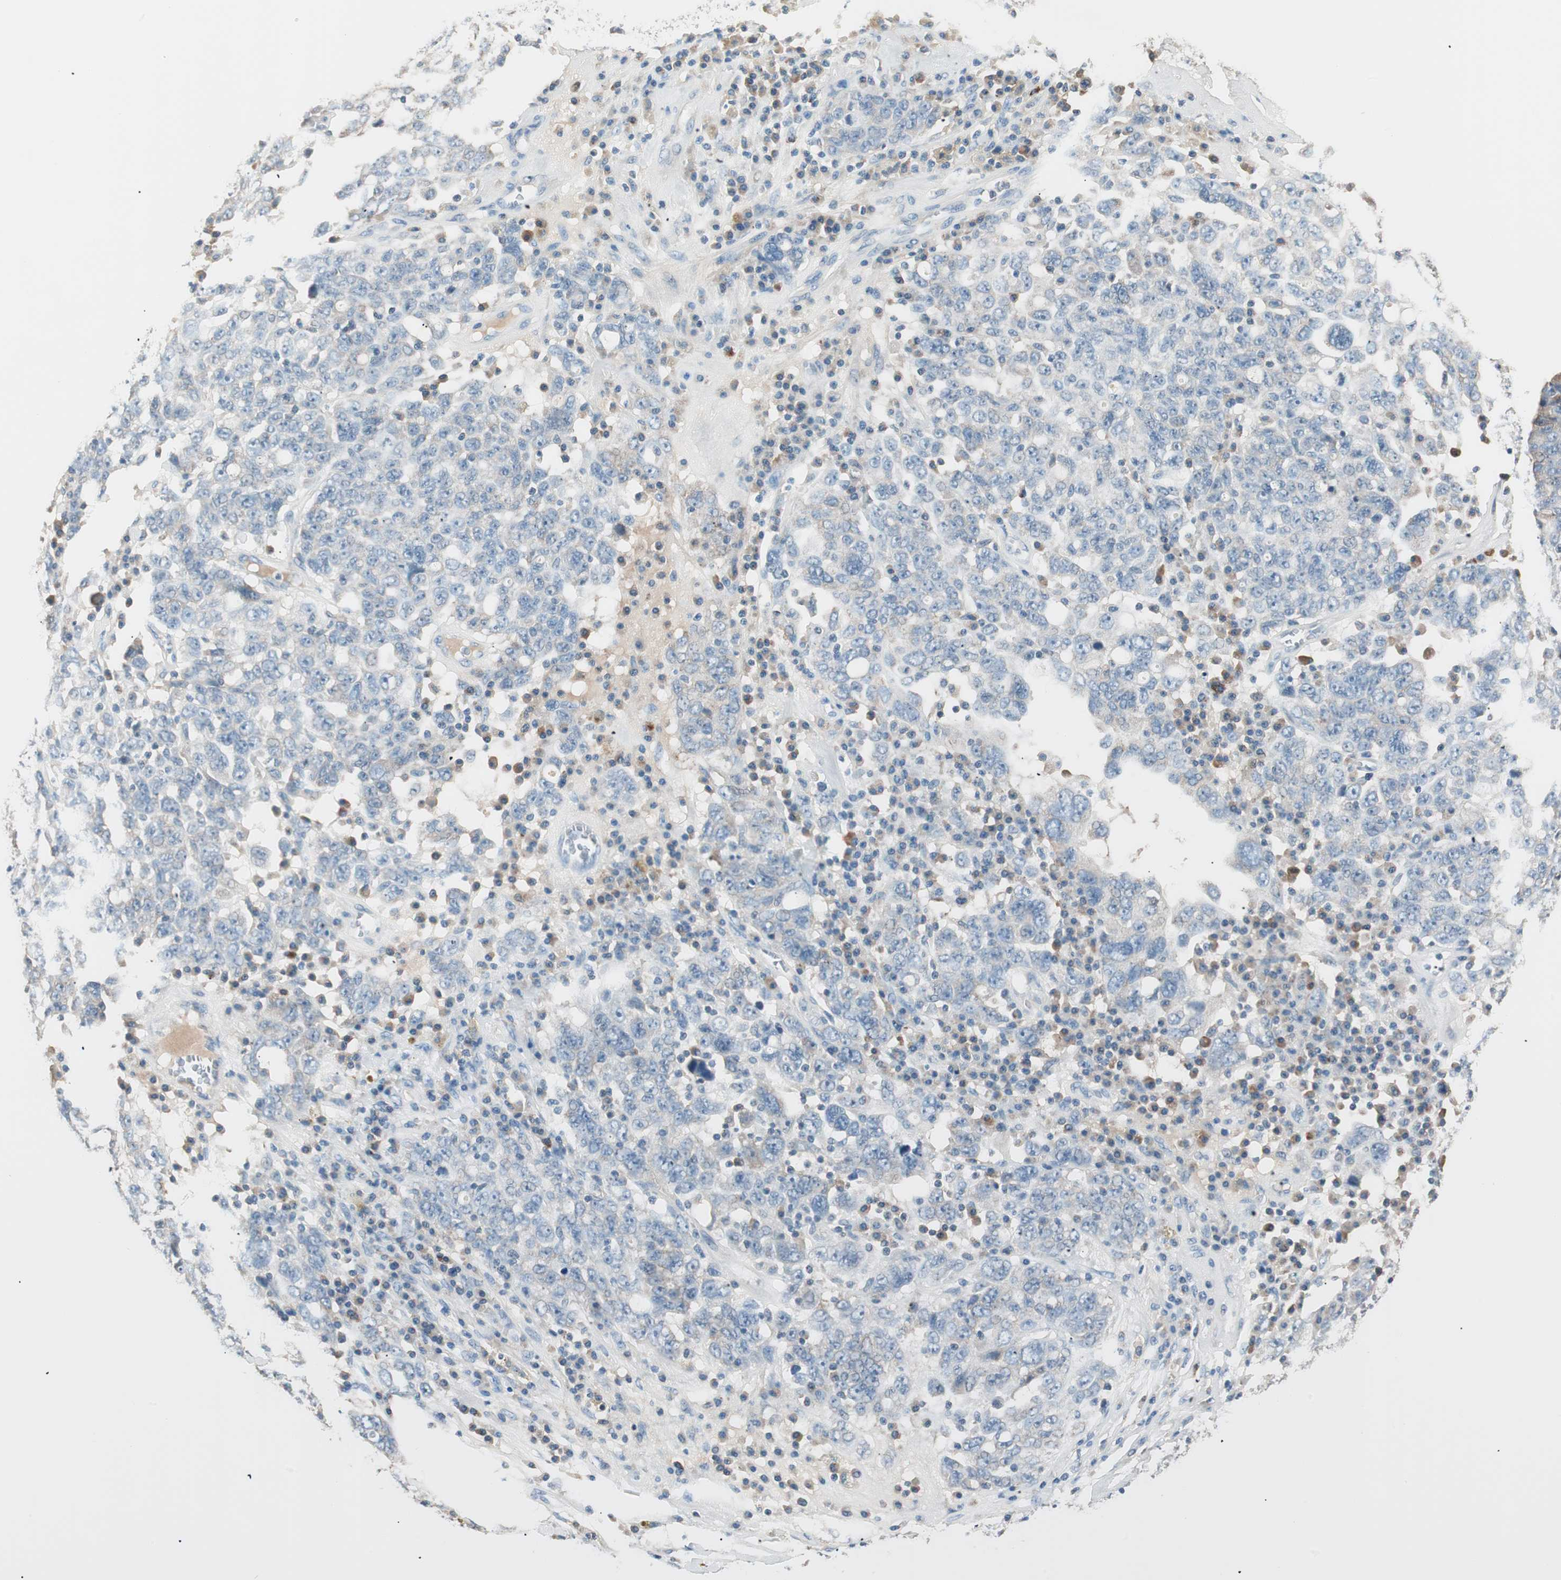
{"staining": {"intensity": "weak", "quantity": "<25%", "location": "cytoplasmic/membranous"}, "tissue": "ovarian cancer", "cell_type": "Tumor cells", "image_type": "cancer", "snomed": [{"axis": "morphology", "description": "Carcinoma, endometroid"}, {"axis": "topography", "description": "Ovary"}], "caption": "Immunohistochemical staining of human ovarian cancer (endometroid carcinoma) shows no significant positivity in tumor cells.", "gene": "RAD54B", "patient": {"sex": "female", "age": 62}}